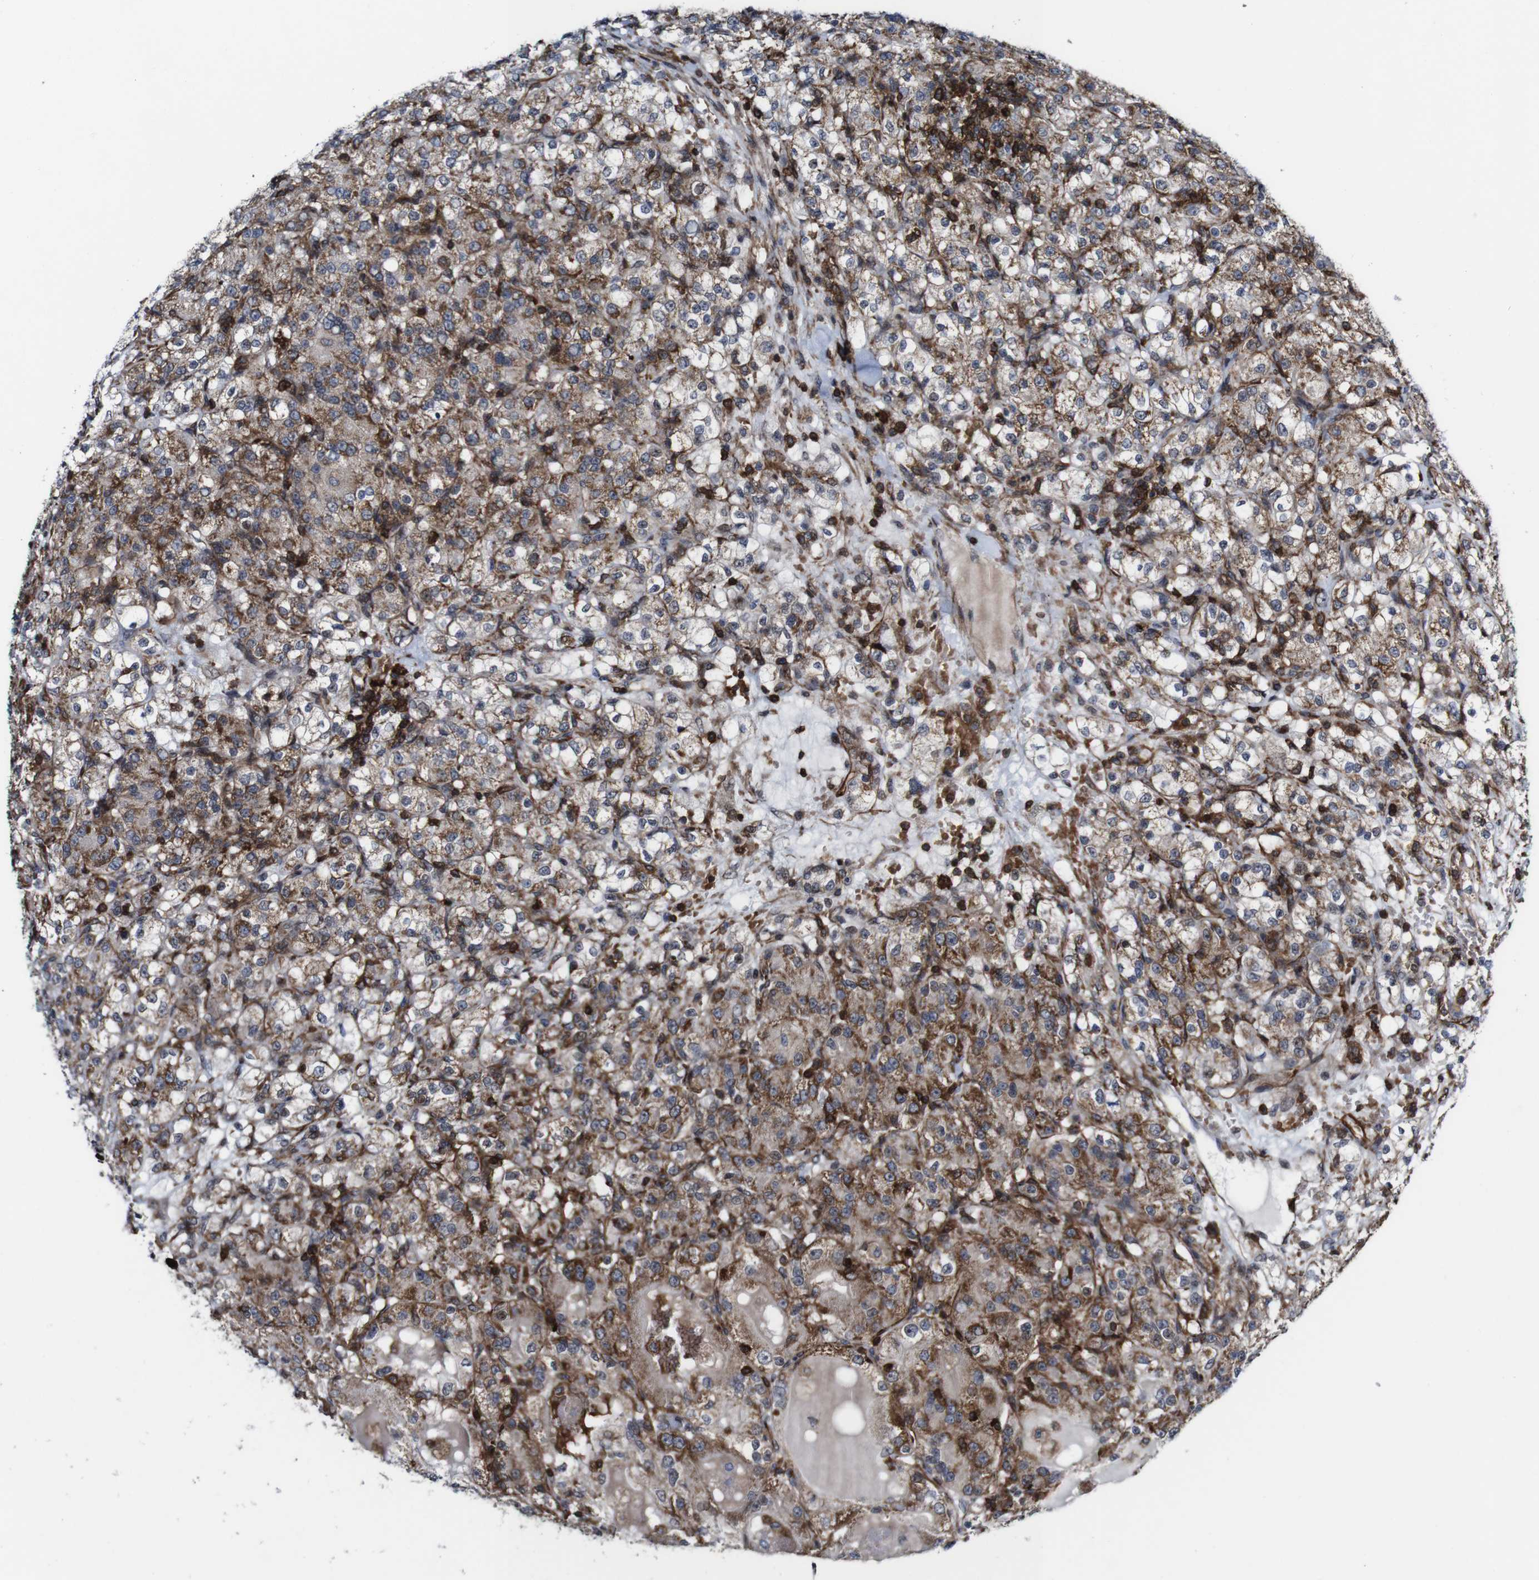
{"staining": {"intensity": "moderate", "quantity": "25%-75%", "location": "cytoplasmic/membranous"}, "tissue": "renal cancer", "cell_type": "Tumor cells", "image_type": "cancer", "snomed": [{"axis": "morphology", "description": "Normal tissue, NOS"}, {"axis": "morphology", "description": "Adenocarcinoma, NOS"}, {"axis": "topography", "description": "Kidney"}], "caption": "A high-resolution micrograph shows immunohistochemistry (IHC) staining of renal cancer, which demonstrates moderate cytoplasmic/membranous positivity in about 25%-75% of tumor cells.", "gene": "JAK2", "patient": {"sex": "male", "age": 61}}